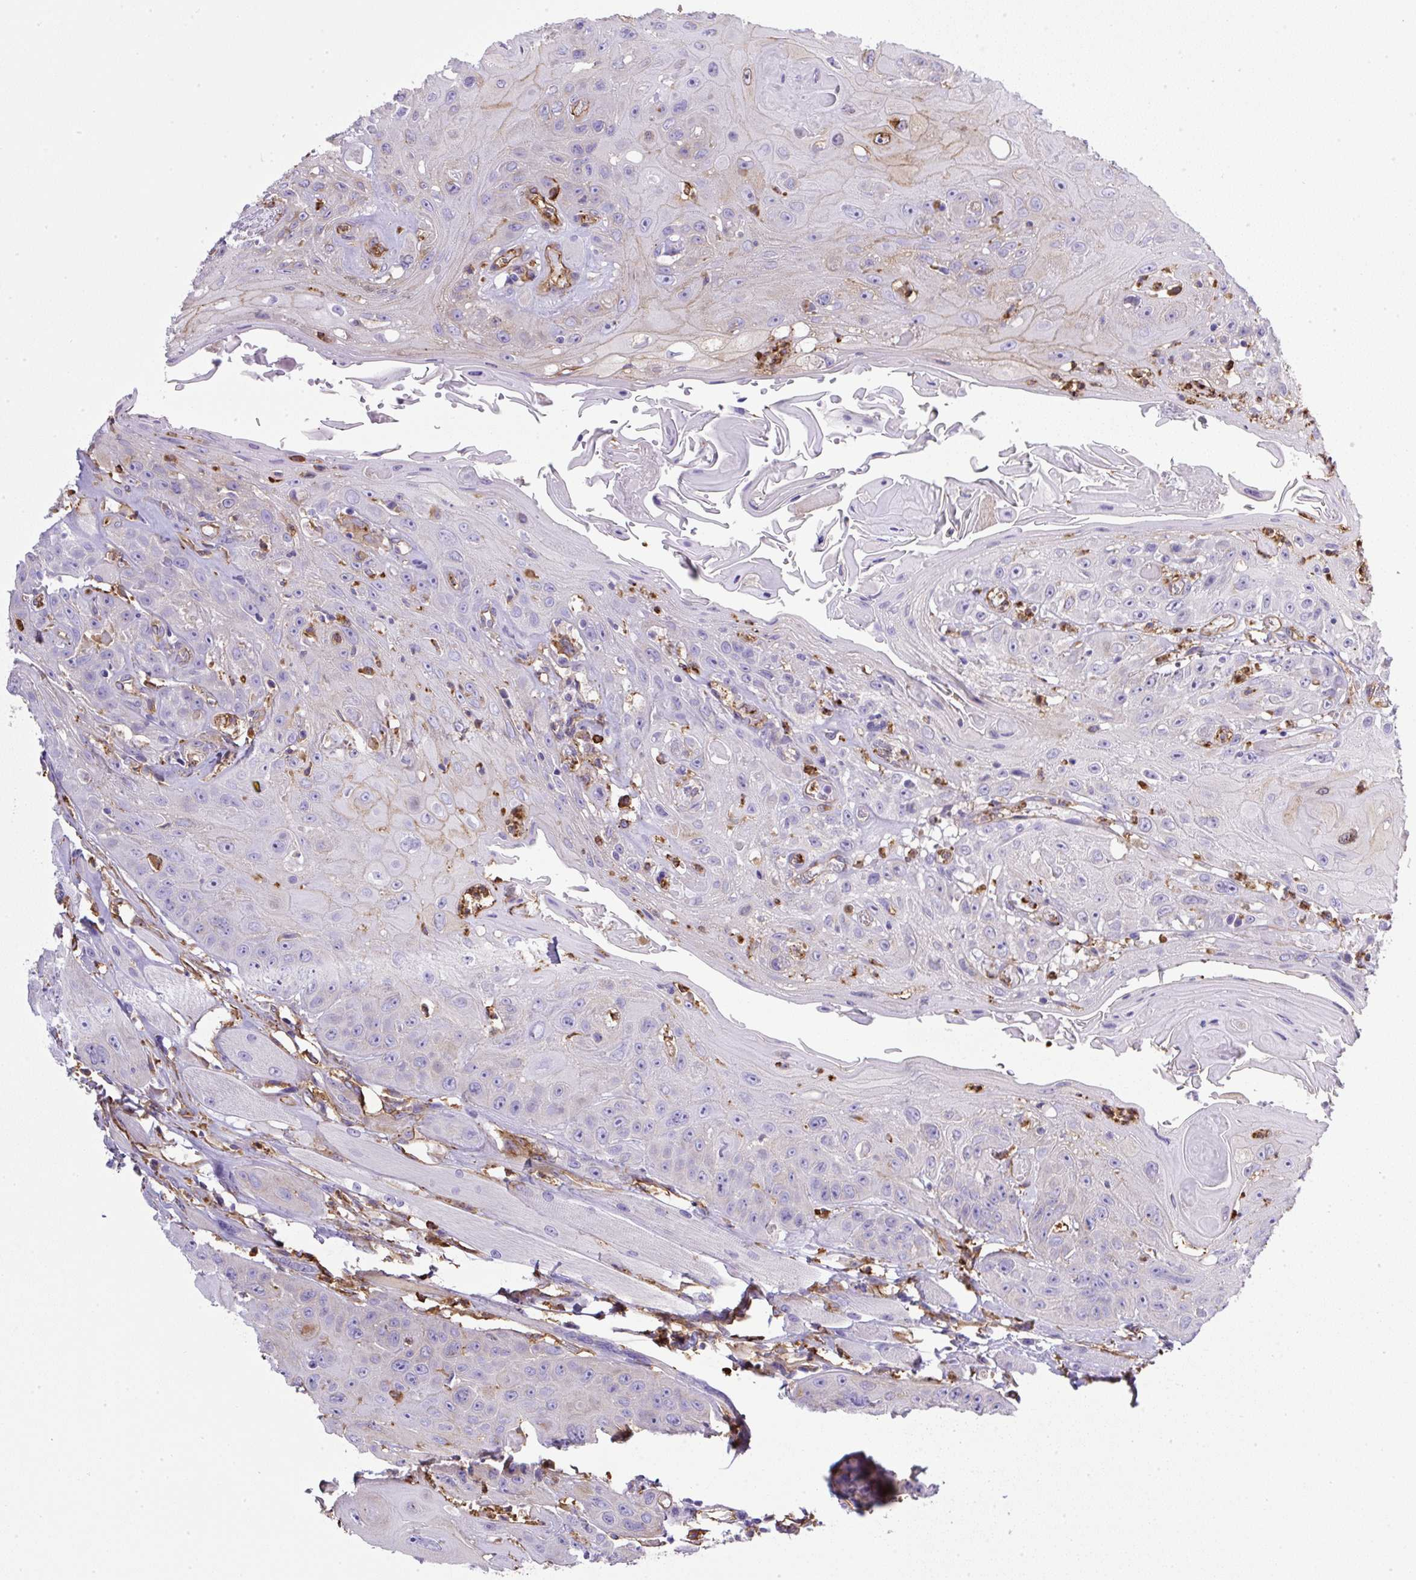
{"staining": {"intensity": "weak", "quantity": "<25%", "location": "cytoplasmic/membranous"}, "tissue": "head and neck cancer", "cell_type": "Tumor cells", "image_type": "cancer", "snomed": [{"axis": "morphology", "description": "Squamous cell carcinoma, NOS"}, {"axis": "topography", "description": "Head-Neck"}], "caption": "Immunohistochemical staining of squamous cell carcinoma (head and neck) exhibits no significant expression in tumor cells.", "gene": "MAGEB5", "patient": {"sex": "female", "age": 59}}